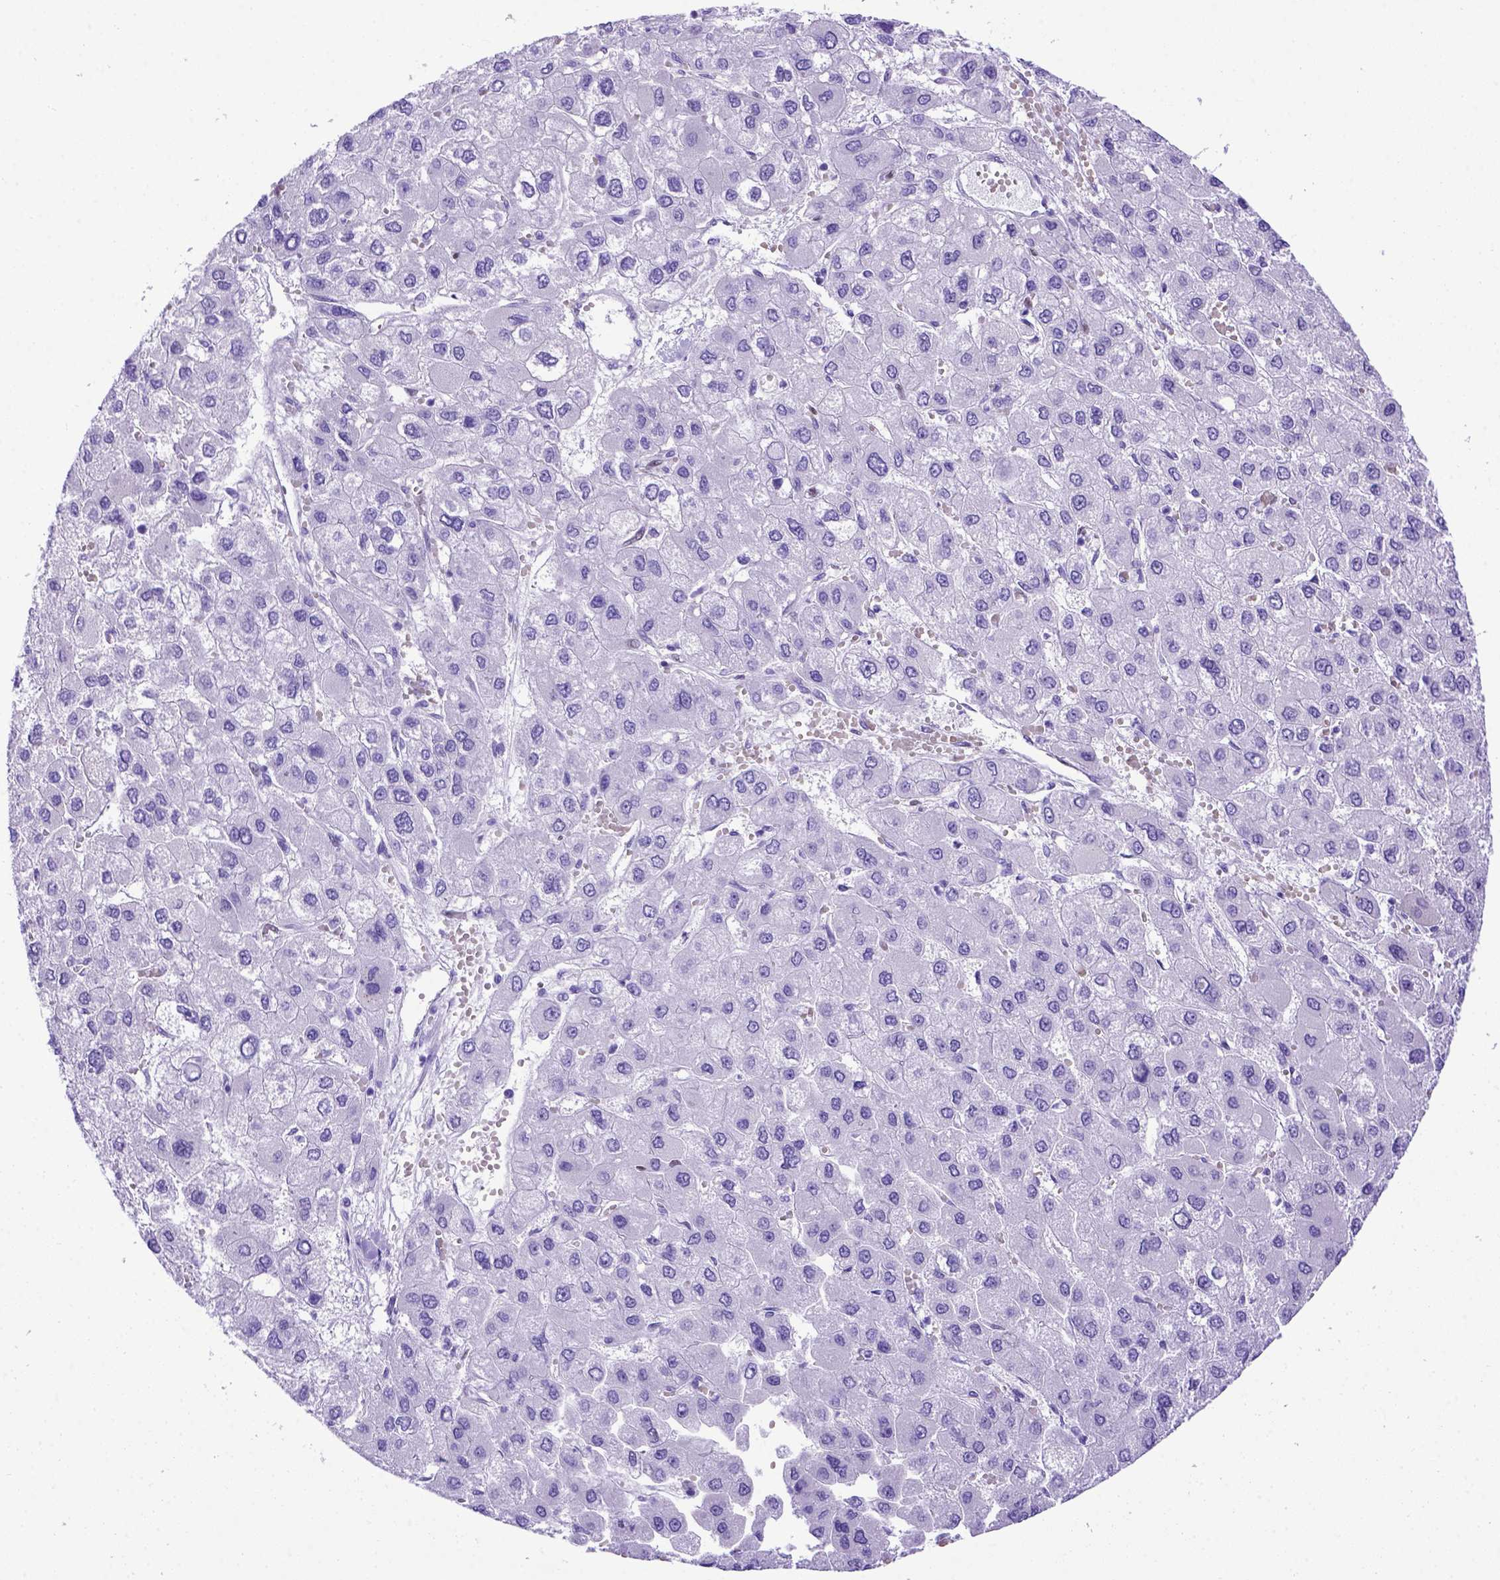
{"staining": {"intensity": "negative", "quantity": "none", "location": "none"}, "tissue": "liver cancer", "cell_type": "Tumor cells", "image_type": "cancer", "snomed": [{"axis": "morphology", "description": "Carcinoma, Hepatocellular, NOS"}, {"axis": "topography", "description": "Liver"}], "caption": "Liver cancer (hepatocellular carcinoma) stained for a protein using immunohistochemistry (IHC) displays no expression tumor cells.", "gene": "MEOX2", "patient": {"sex": "female", "age": 41}}